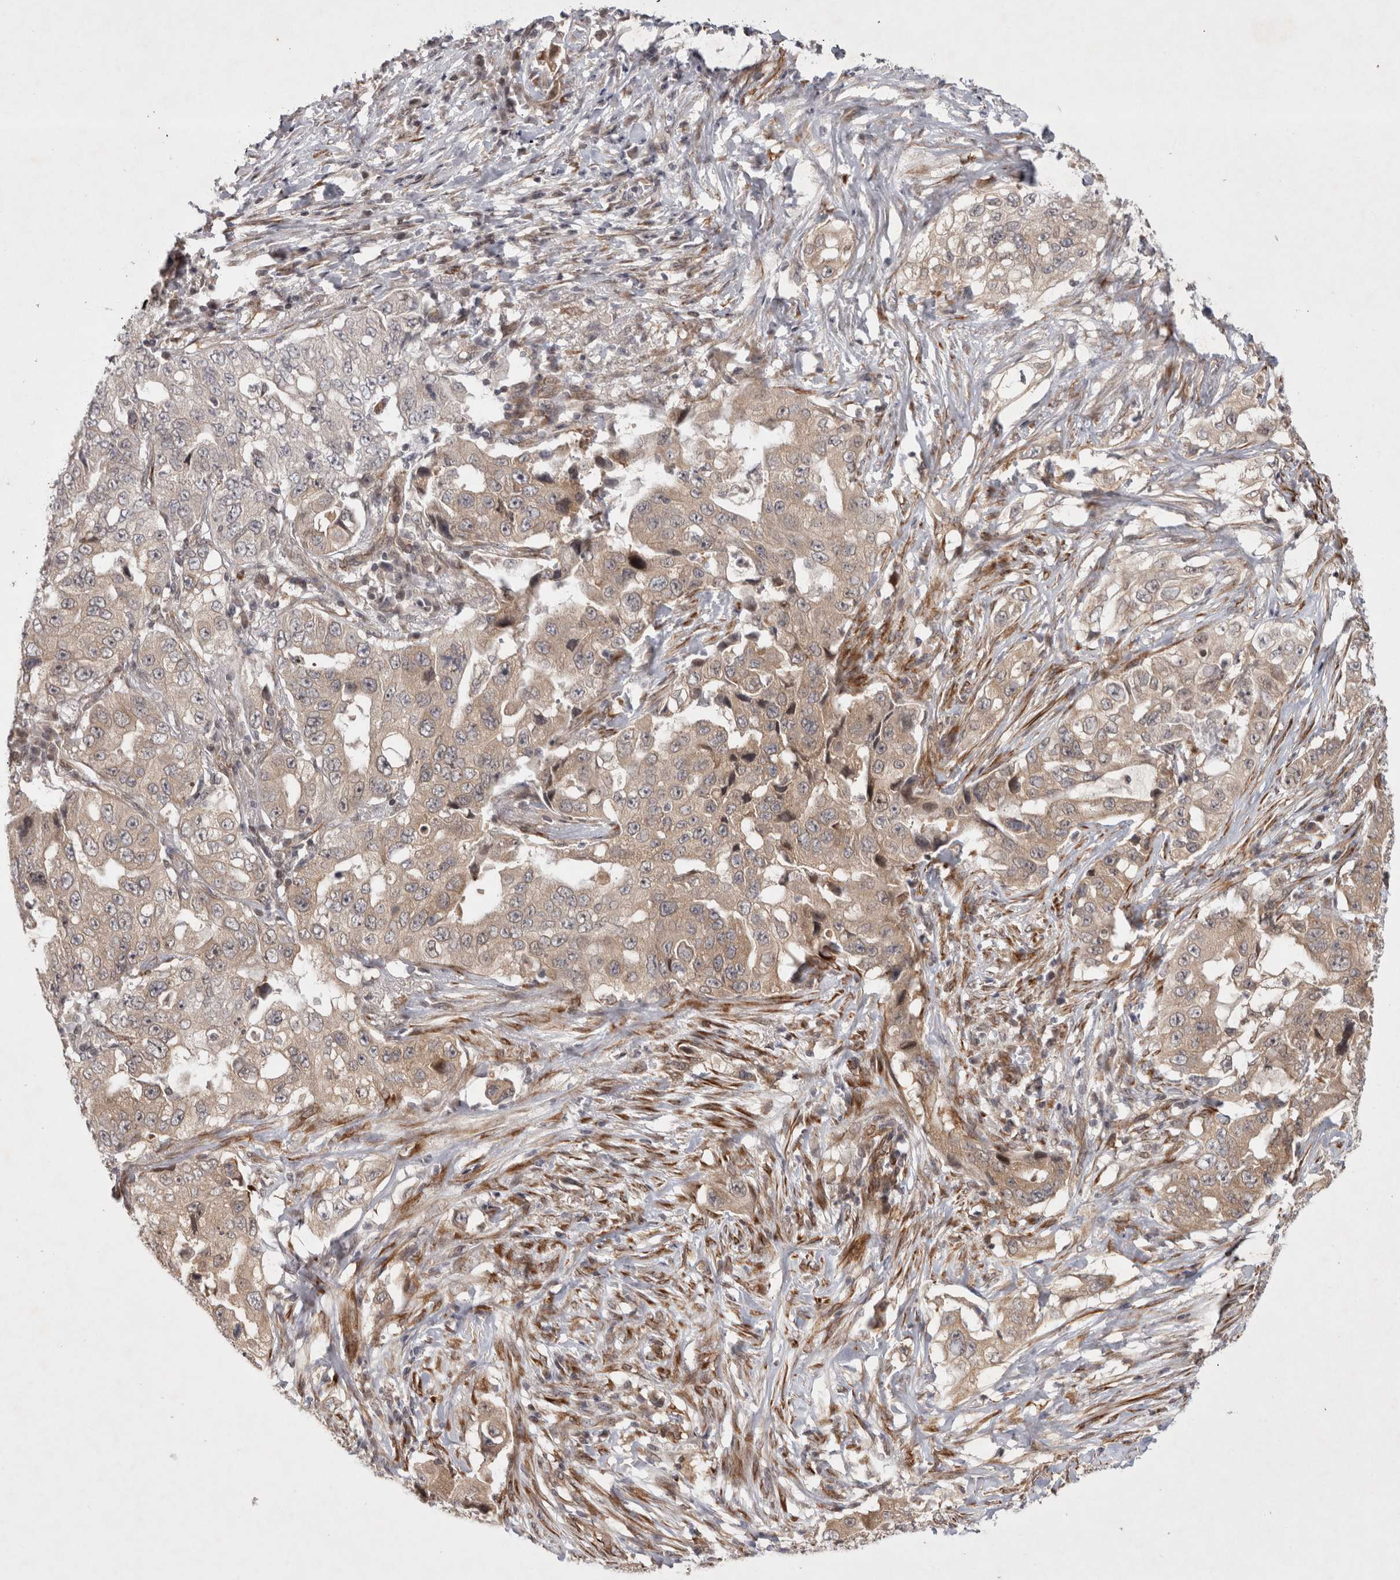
{"staining": {"intensity": "weak", "quantity": ">75%", "location": "cytoplasmic/membranous"}, "tissue": "lung cancer", "cell_type": "Tumor cells", "image_type": "cancer", "snomed": [{"axis": "morphology", "description": "Adenocarcinoma, NOS"}, {"axis": "topography", "description": "Lung"}], "caption": "DAB immunohistochemical staining of human lung cancer shows weak cytoplasmic/membranous protein staining in about >75% of tumor cells. Using DAB (3,3'-diaminobenzidine) (brown) and hematoxylin (blue) stains, captured at high magnification using brightfield microscopy.", "gene": "ZNF318", "patient": {"sex": "female", "age": 51}}